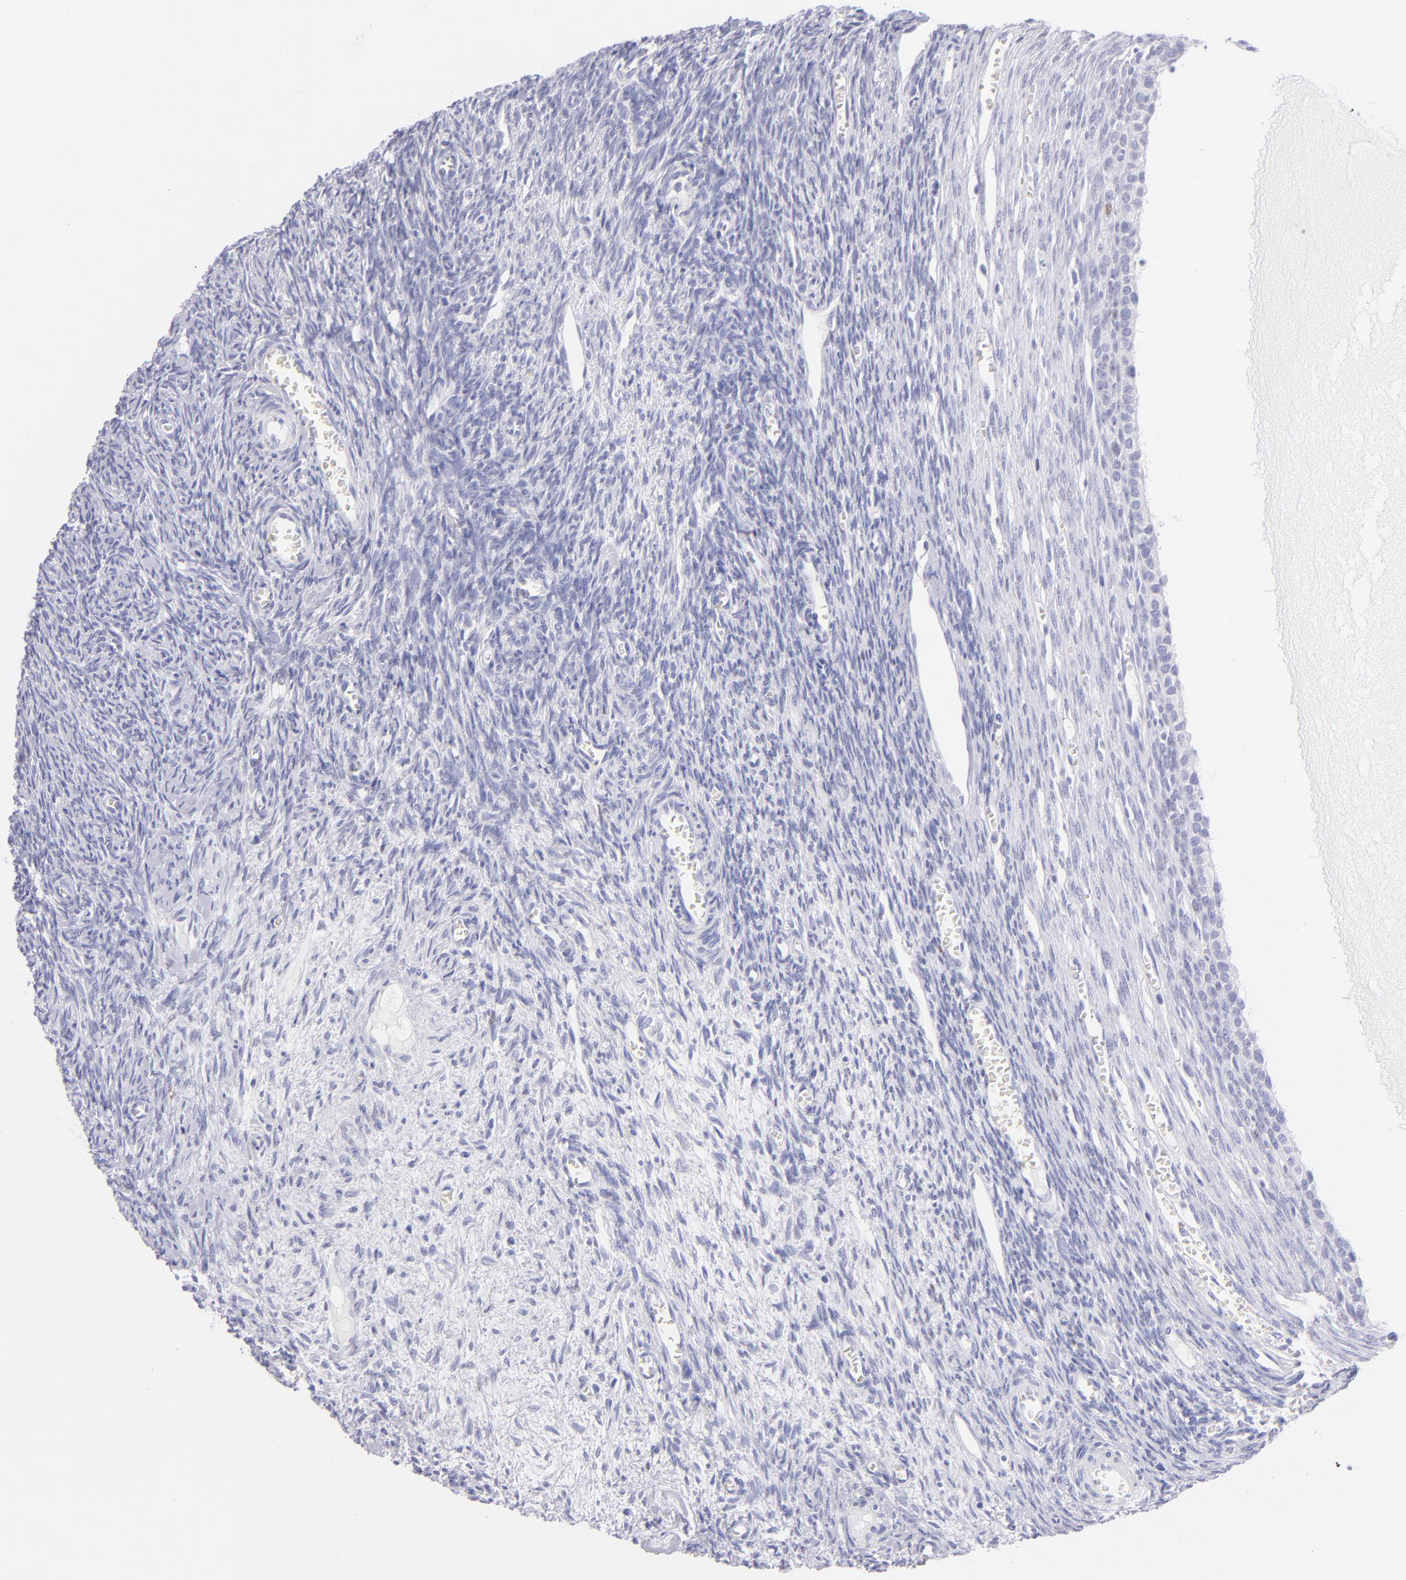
{"staining": {"intensity": "negative", "quantity": "none", "location": "none"}, "tissue": "ovary", "cell_type": "Follicle cells", "image_type": "normal", "snomed": [{"axis": "morphology", "description": "Normal tissue, NOS"}, {"axis": "topography", "description": "Ovary"}], "caption": "High power microscopy micrograph of an immunohistochemistry histopathology image of normal ovary, revealing no significant positivity in follicle cells. (Brightfield microscopy of DAB (3,3'-diaminobenzidine) immunohistochemistry at high magnification).", "gene": "PRPH", "patient": {"sex": "female", "age": 27}}